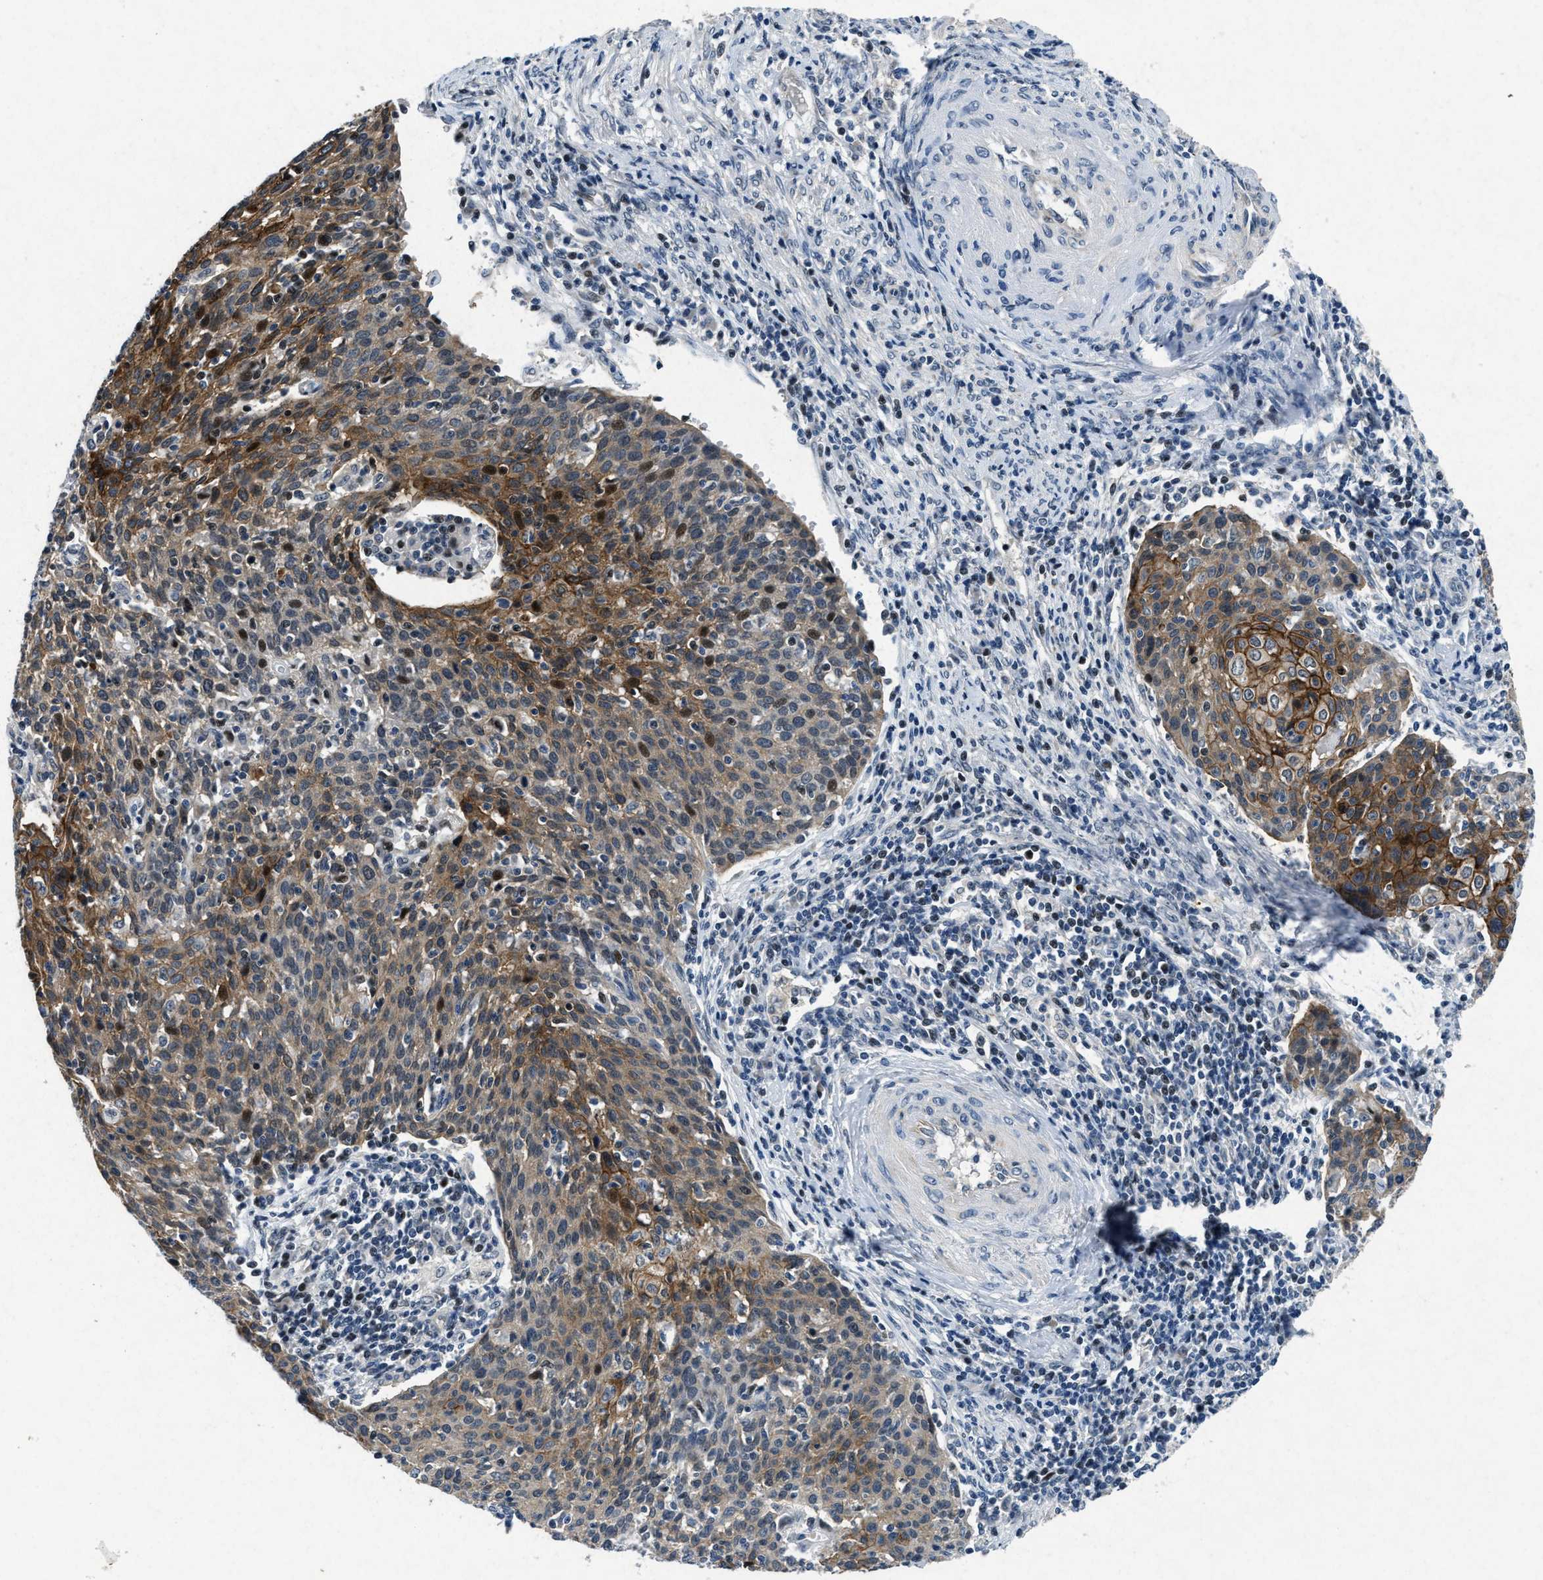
{"staining": {"intensity": "moderate", "quantity": "25%-75%", "location": "cytoplasmic/membranous,nuclear"}, "tissue": "cervical cancer", "cell_type": "Tumor cells", "image_type": "cancer", "snomed": [{"axis": "morphology", "description": "Squamous cell carcinoma, NOS"}, {"axis": "topography", "description": "Cervix"}], "caption": "DAB (3,3'-diaminobenzidine) immunohistochemical staining of human cervical cancer displays moderate cytoplasmic/membranous and nuclear protein positivity in approximately 25%-75% of tumor cells. (IHC, brightfield microscopy, high magnification).", "gene": "PHLDA1", "patient": {"sex": "female", "age": 38}}